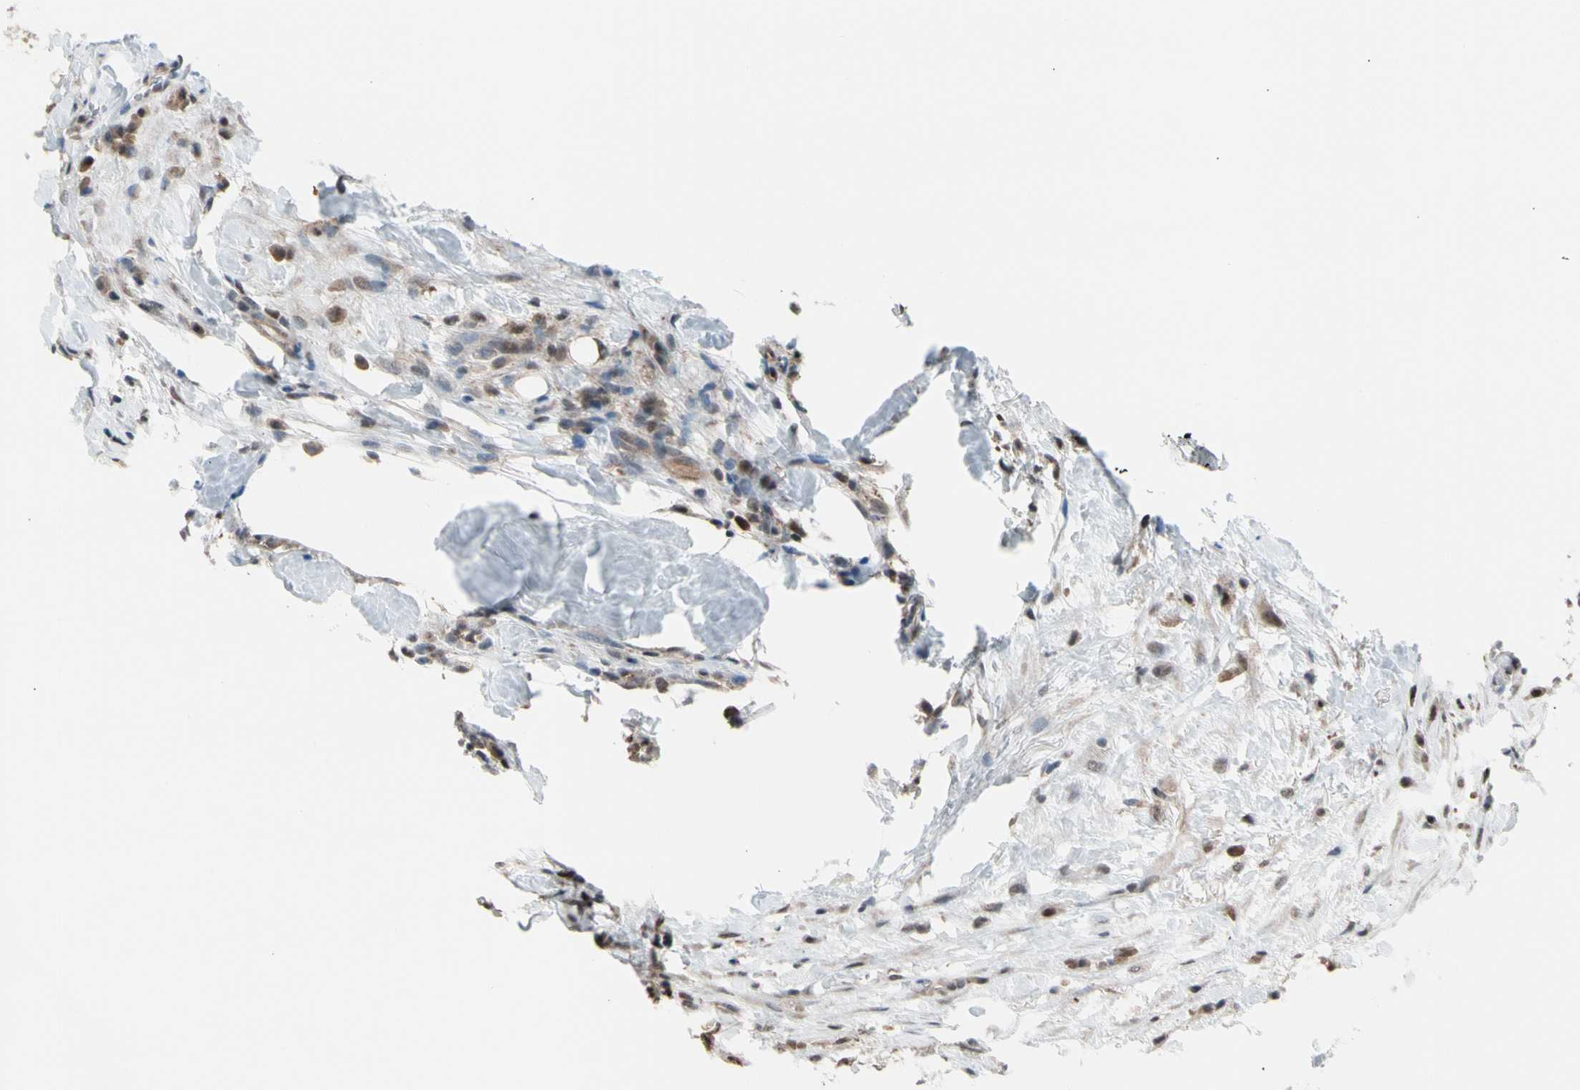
{"staining": {"intensity": "moderate", "quantity": "25%-75%", "location": "cytoplasmic/membranous"}, "tissue": "breast cancer", "cell_type": "Tumor cells", "image_type": "cancer", "snomed": [{"axis": "morphology", "description": "Duct carcinoma"}, {"axis": "topography", "description": "Breast"}], "caption": "Immunohistochemistry of human intraductal carcinoma (breast) exhibits medium levels of moderate cytoplasmic/membranous positivity in about 25%-75% of tumor cells.", "gene": "PSMA2", "patient": {"sex": "female", "age": 37}}